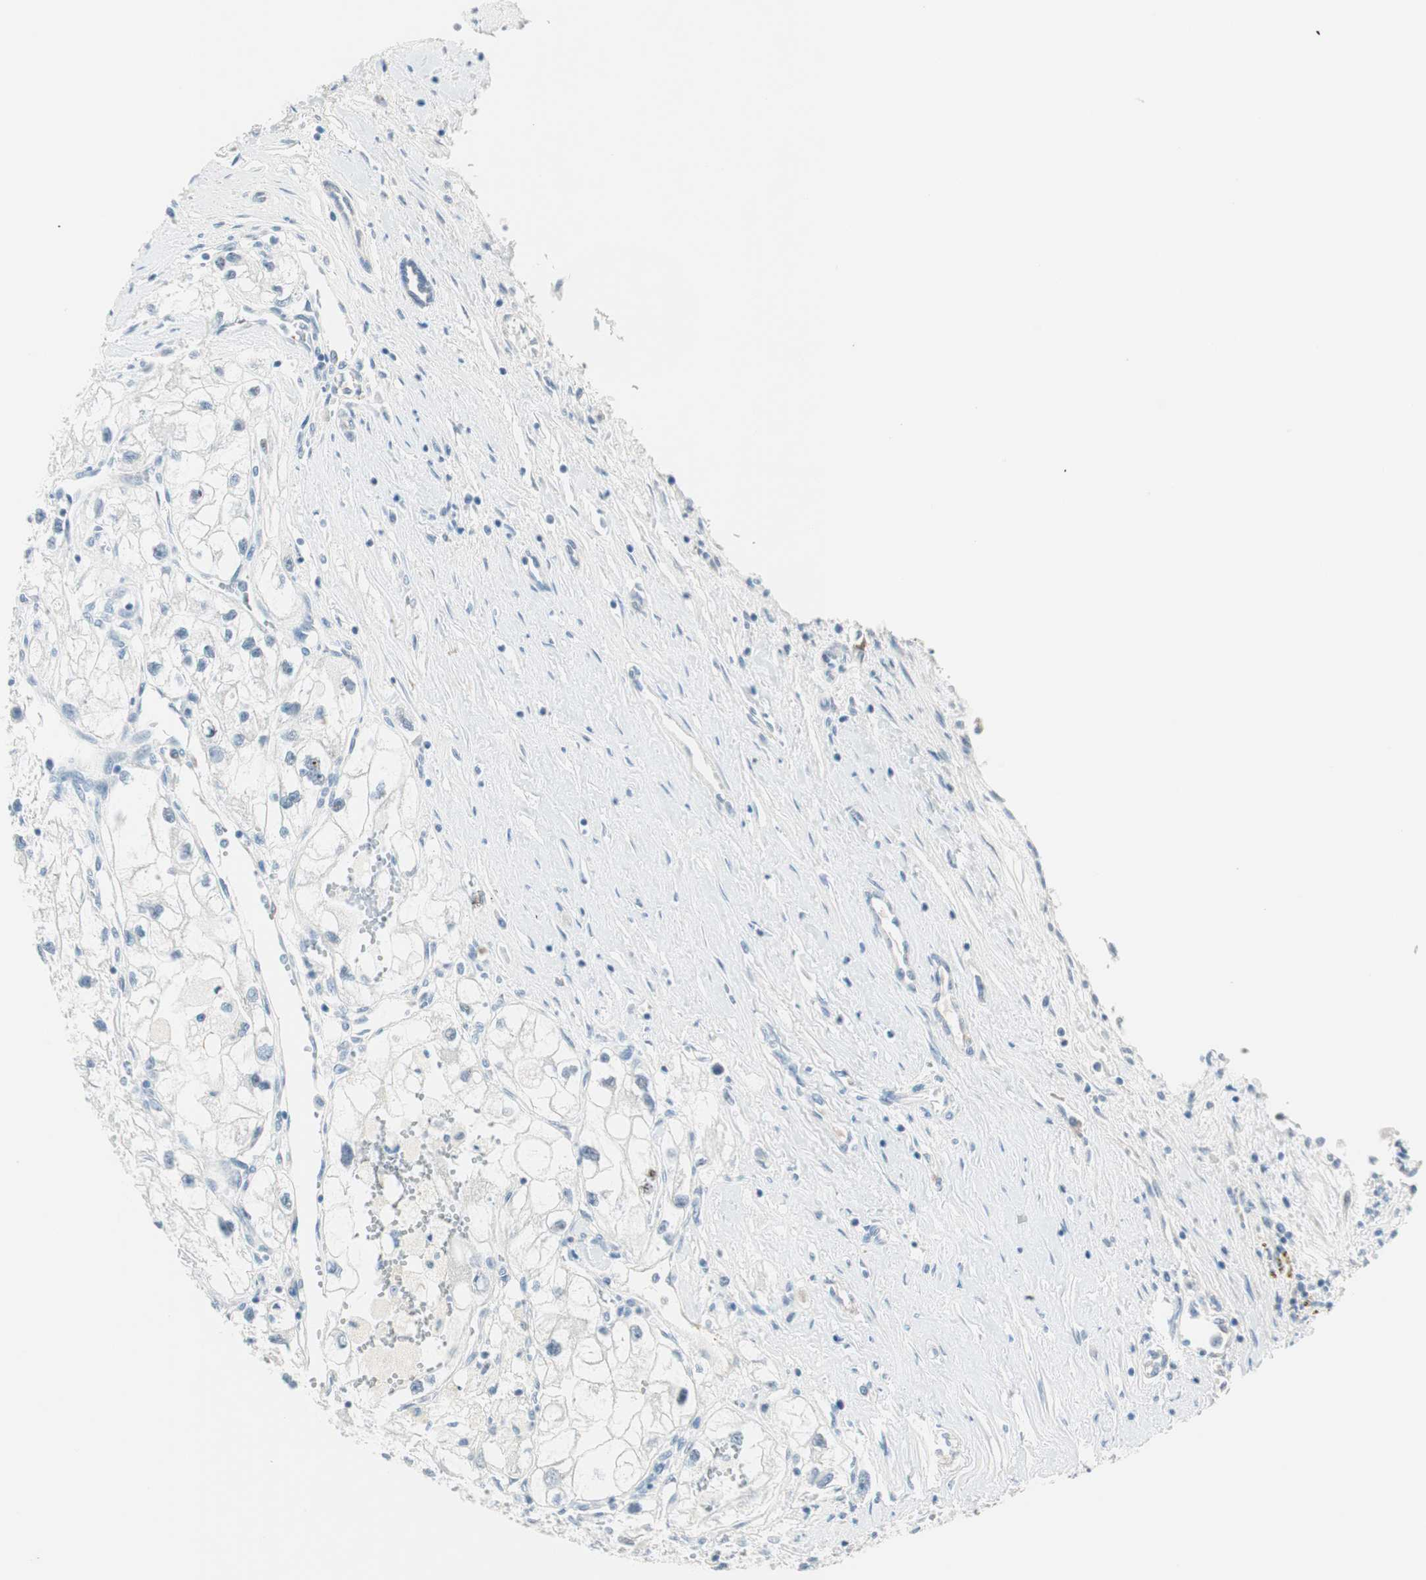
{"staining": {"intensity": "negative", "quantity": "none", "location": "none"}, "tissue": "renal cancer", "cell_type": "Tumor cells", "image_type": "cancer", "snomed": [{"axis": "morphology", "description": "Adenocarcinoma, NOS"}, {"axis": "topography", "description": "Kidney"}], "caption": "Tumor cells show no significant positivity in adenocarcinoma (renal).", "gene": "GNAO1", "patient": {"sex": "female", "age": 70}}